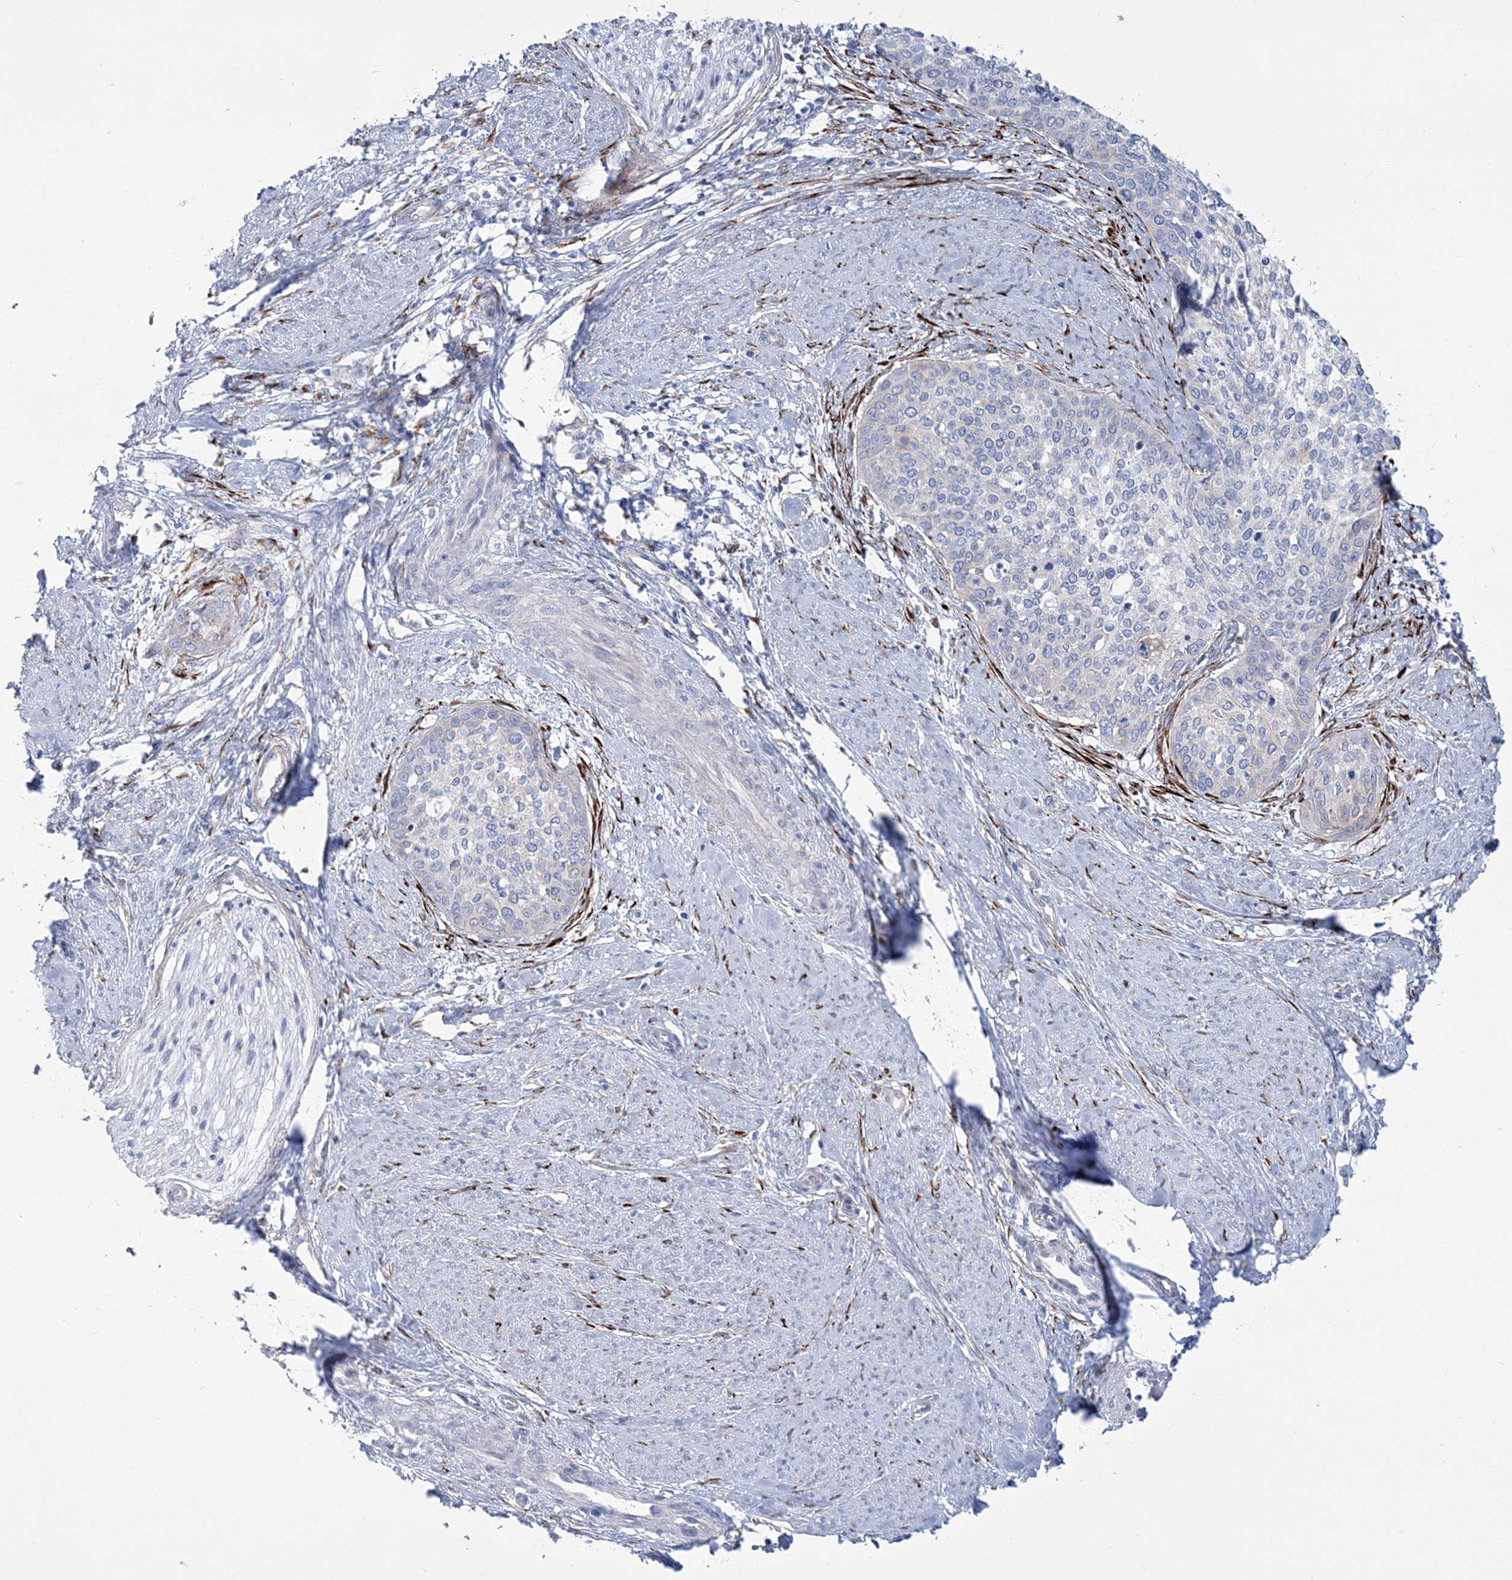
{"staining": {"intensity": "negative", "quantity": "none", "location": "none"}, "tissue": "cervical cancer", "cell_type": "Tumor cells", "image_type": "cancer", "snomed": [{"axis": "morphology", "description": "Squamous cell carcinoma, NOS"}, {"axis": "topography", "description": "Cervix"}], "caption": "Tumor cells show no significant protein staining in cervical squamous cell carcinoma. (Brightfield microscopy of DAB (3,3'-diaminobenzidine) IHC at high magnification).", "gene": "RAB11FIP5", "patient": {"sex": "female", "age": 37}}